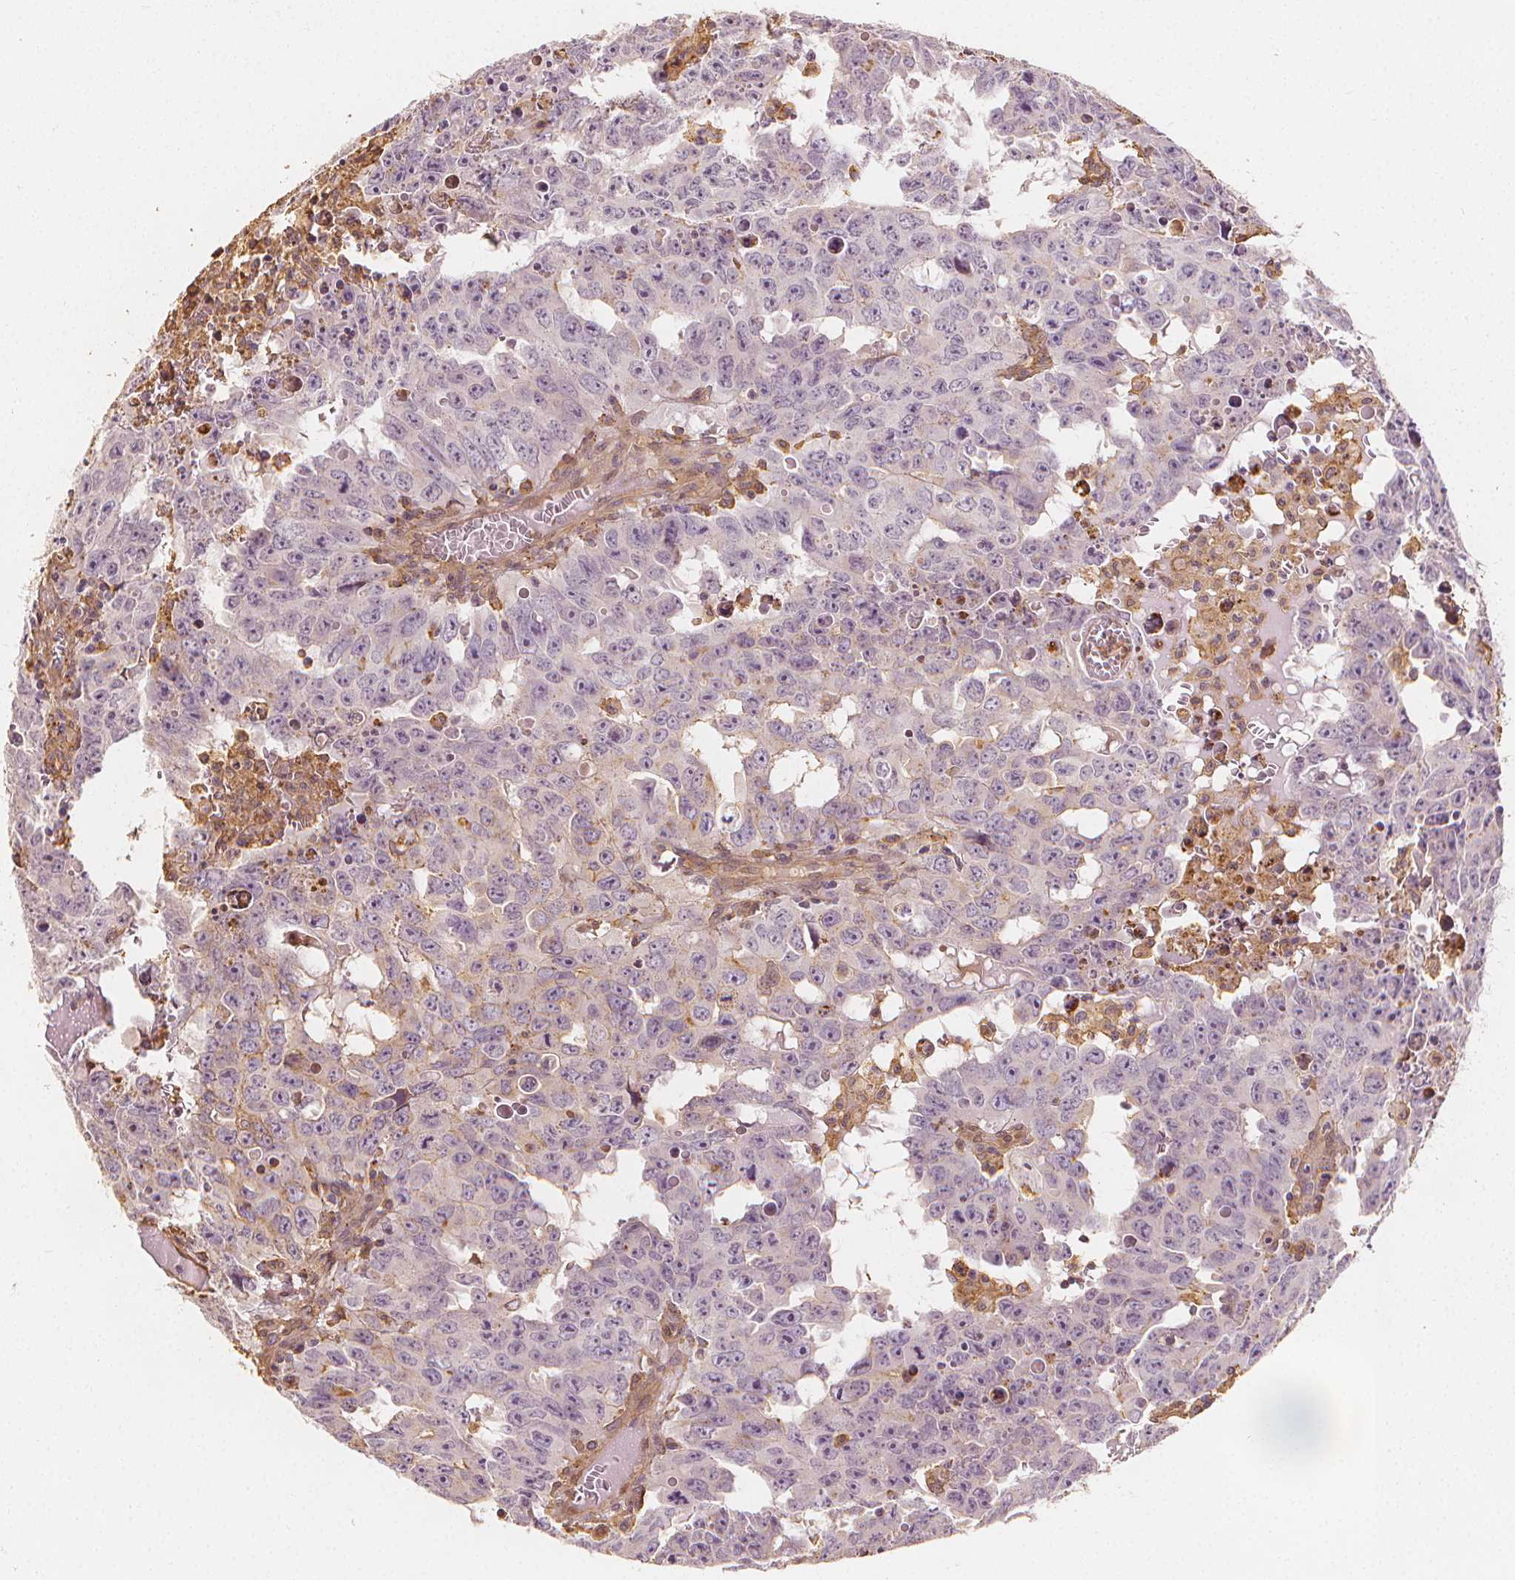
{"staining": {"intensity": "negative", "quantity": "none", "location": "none"}, "tissue": "testis cancer", "cell_type": "Tumor cells", "image_type": "cancer", "snomed": [{"axis": "morphology", "description": "Carcinoma, Embryonal, NOS"}, {"axis": "topography", "description": "Testis"}], "caption": "Protein analysis of embryonal carcinoma (testis) demonstrates no significant positivity in tumor cells.", "gene": "ARHGAP26", "patient": {"sex": "male", "age": 22}}